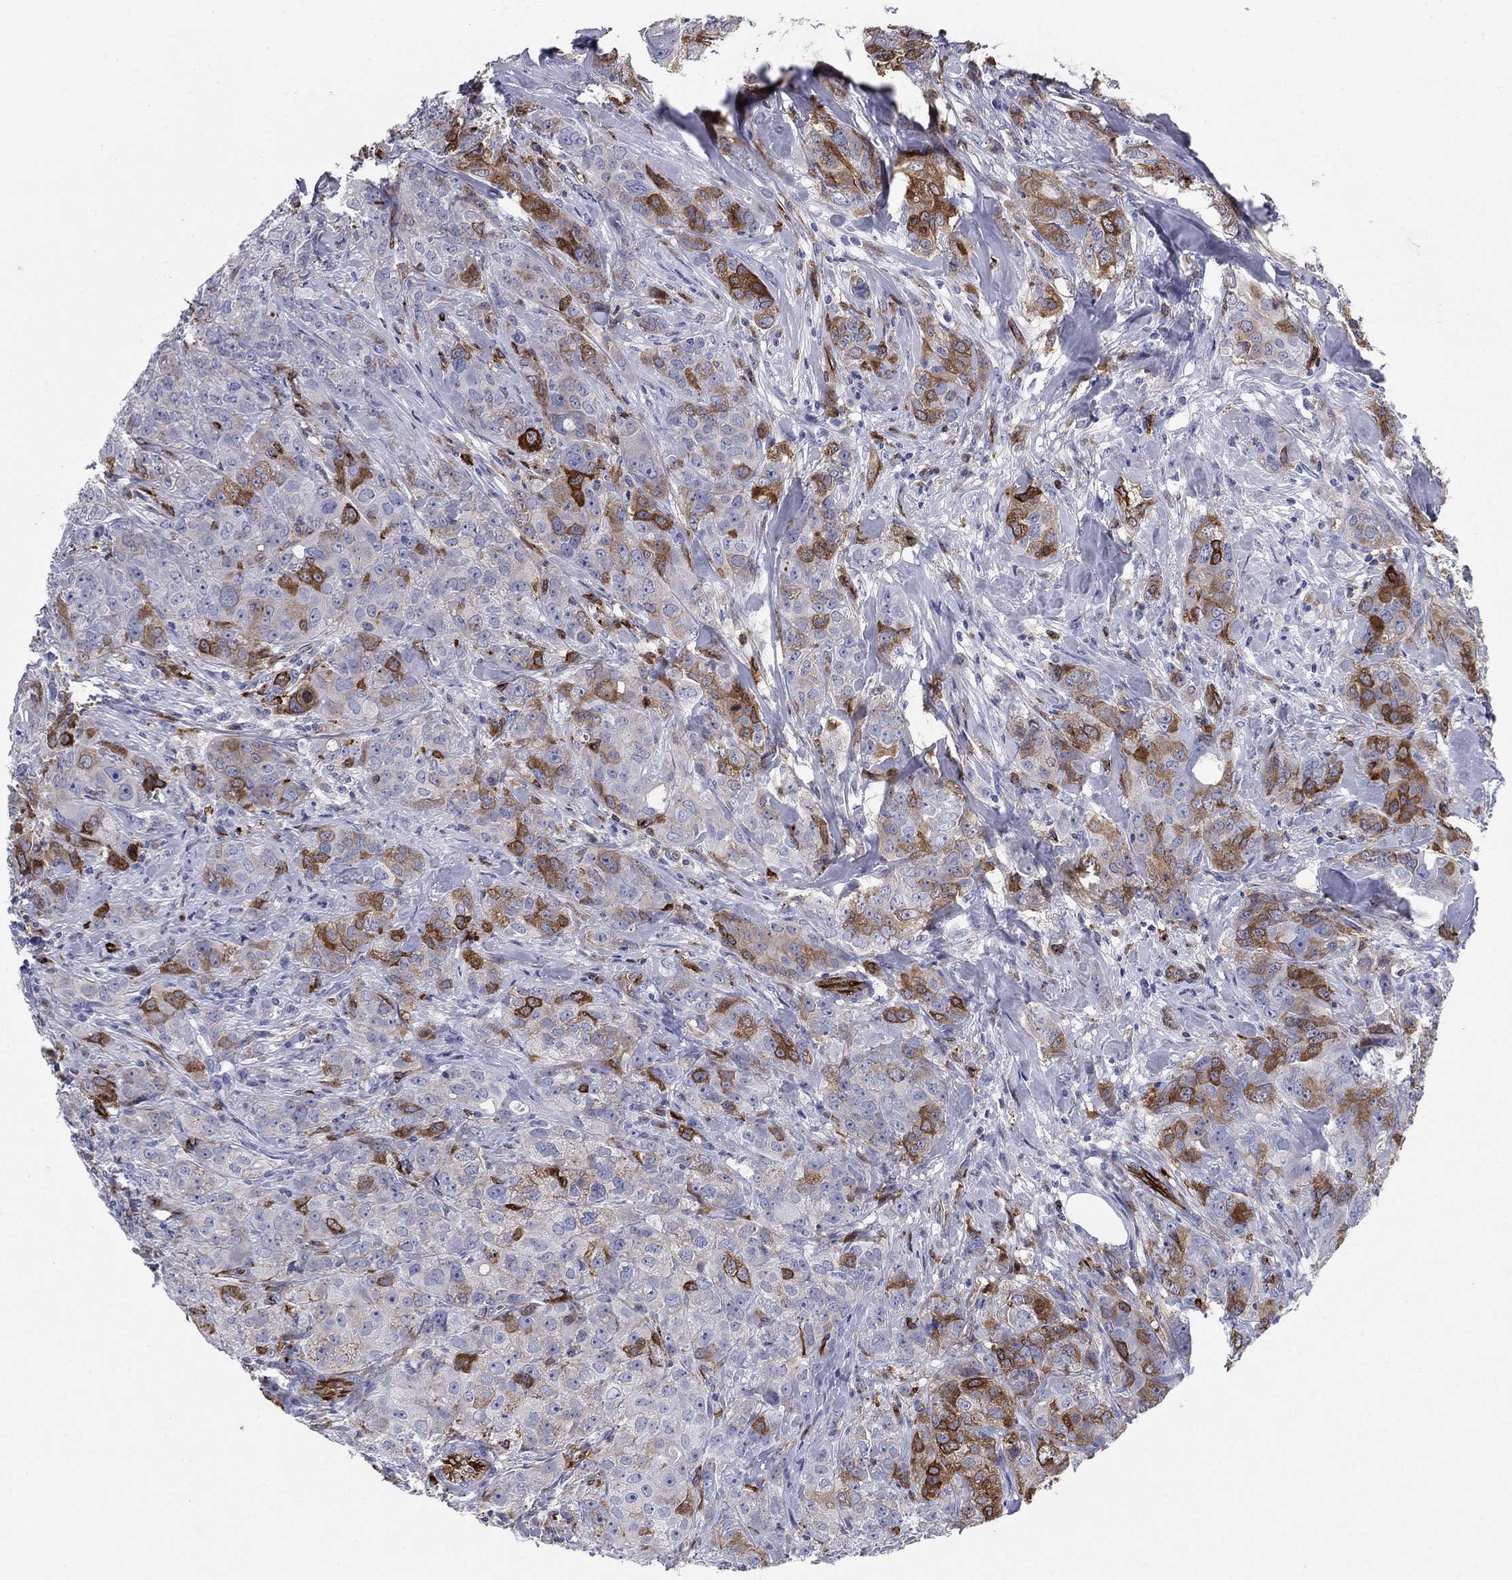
{"staining": {"intensity": "strong", "quantity": "<25%", "location": "cytoplasmic/membranous"}, "tissue": "breast cancer", "cell_type": "Tumor cells", "image_type": "cancer", "snomed": [{"axis": "morphology", "description": "Duct carcinoma"}, {"axis": "topography", "description": "Breast"}], "caption": "Immunohistochemical staining of breast infiltrating ductal carcinoma exhibits strong cytoplasmic/membranous protein positivity in about <25% of tumor cells. The staining is performed using DAB brown chromogen to label protein expression. The nuclei are counter-stained blue using hematoxylin.", "gene": "STMN1", "patient": {"sex": "female", "age": 43}}